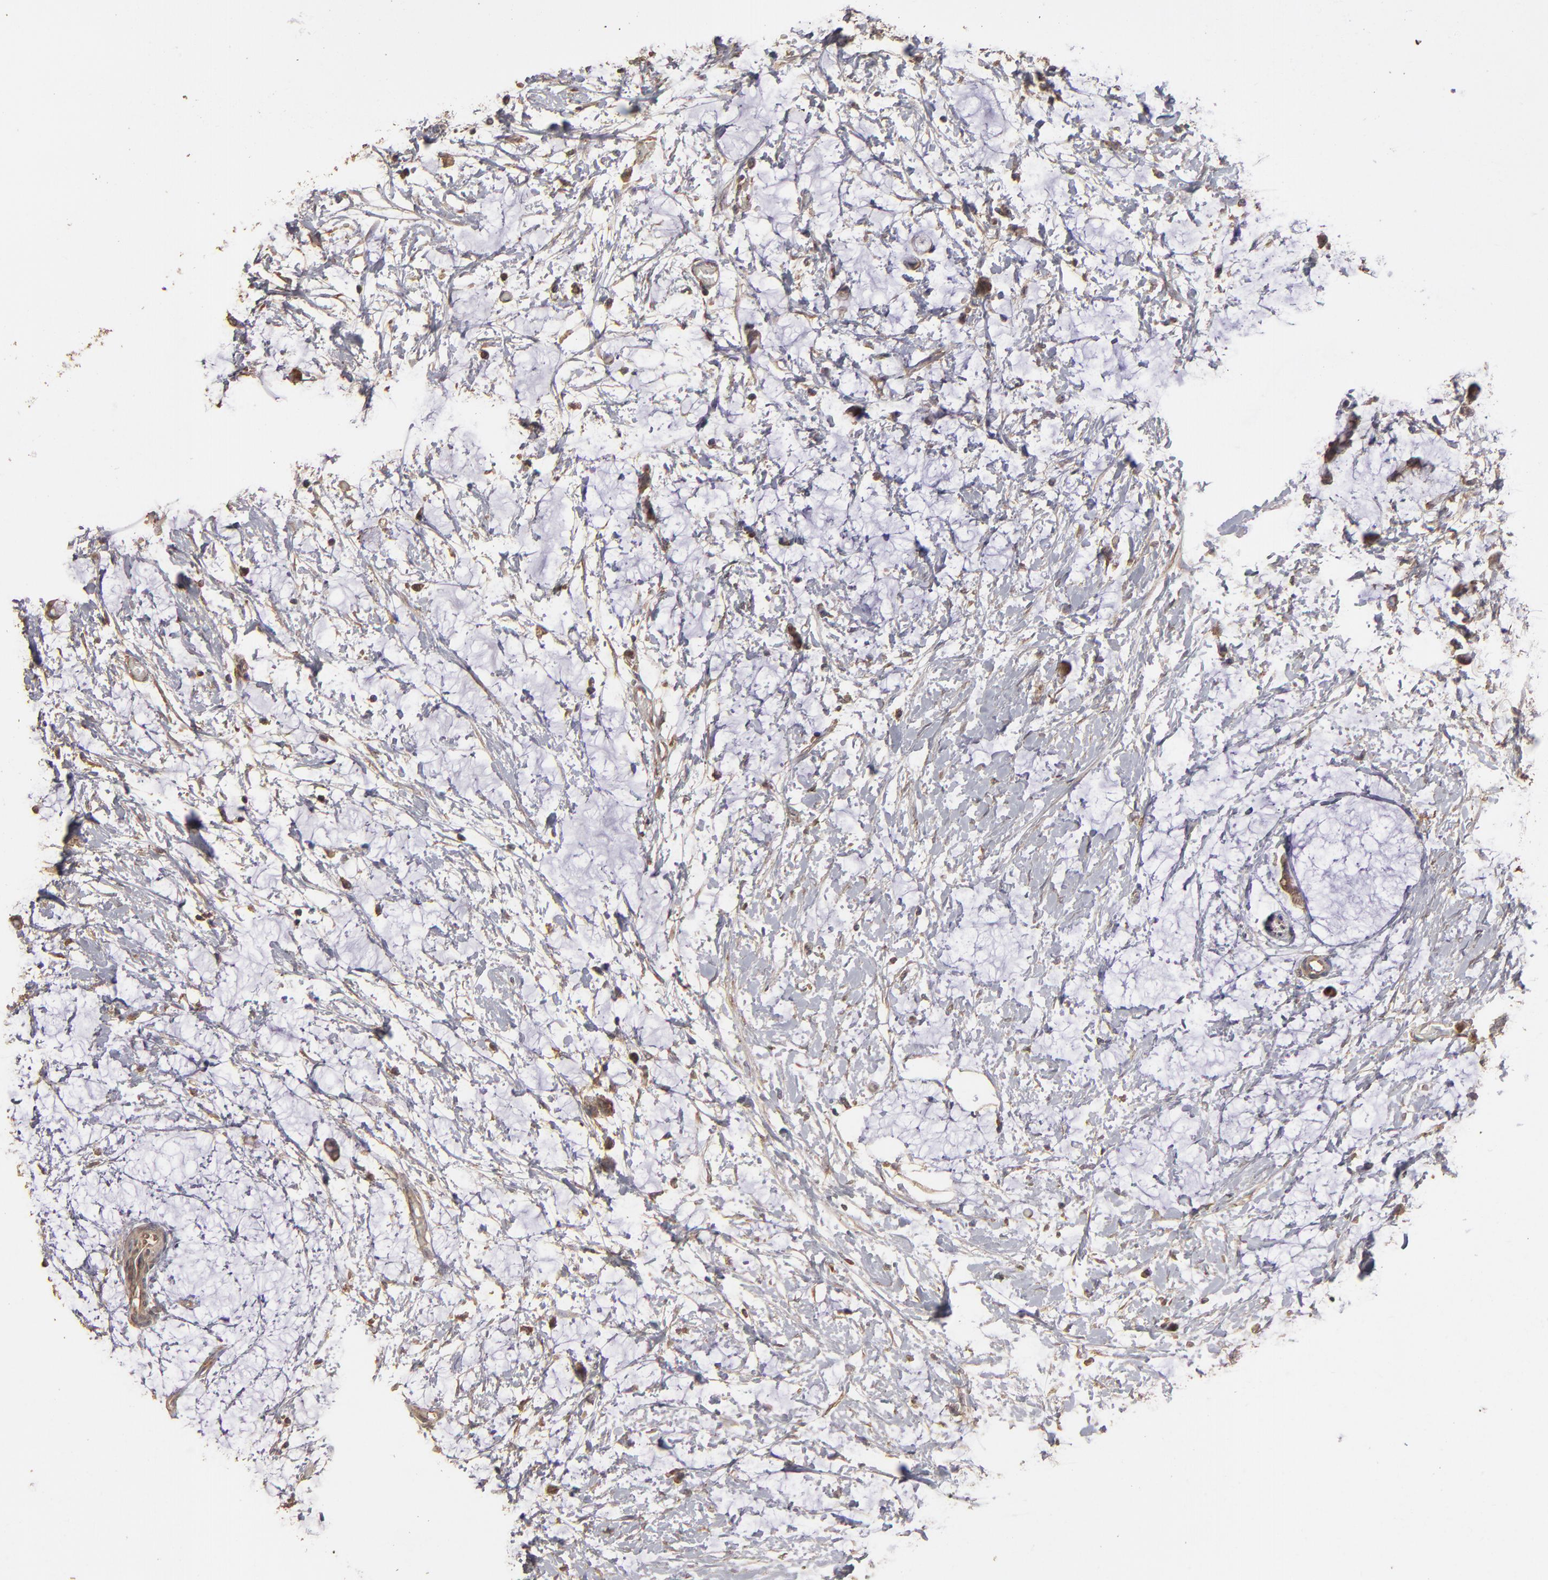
{"staining": {"intensity": "weak", "quantity": ">75%", "location": "cytoplasmic/membranous"}, "tissue": "colorectal cancer", "cell_type": "Tumor cells", "image_type": "cancer", "snomed": [{"axis": "morphology", "description": "Normal tissue, NOS"}, {"axis": "morphology", "description": "Adenocarcinoma, NOS"}, {"axis": "topography", "description": "Colon"}, {"axis": "topography", "description": "Peripheral nerve tissue"}], "caption": "About >75% of tumor cells in adenocarcinoma (colorectal) reveal weak cytoplasmic/membranous protein expression as visualized by brown immunohistochemical staining.", "gene": "MMP2", "patient": {"sex": "male", "age": 14}}